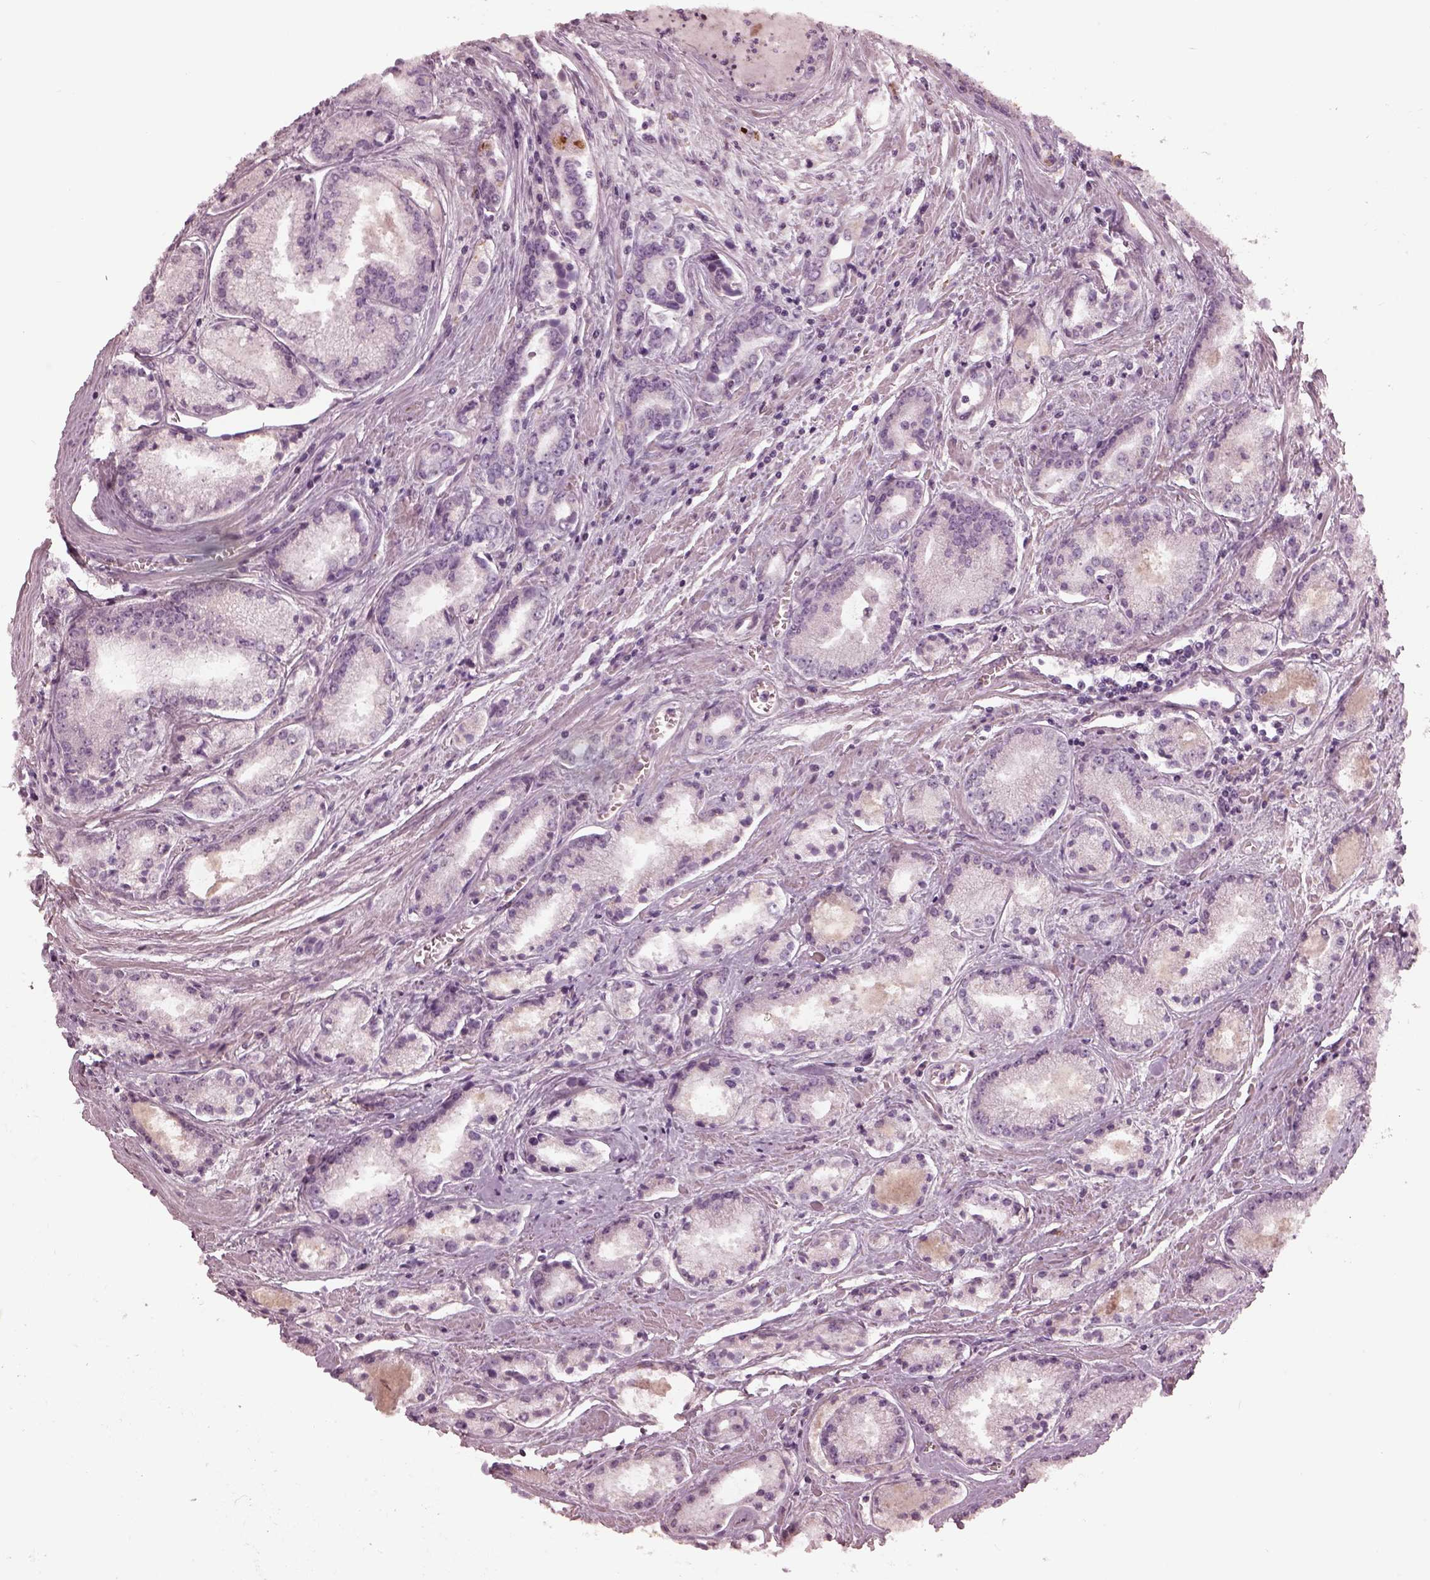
{"staining": {"intensity": "negative", "quantity": "none", "location": "none"}, "tissue": "prostate cancer", "cell_type": "Tumor cells", "image_type": "cancer", "snomed": [{"axis": "morphology", "description": "Adenocarcinoma, NOS"}, {"axis": "topography", "description": "Prostate"}], "caption": "Immunohistochemistry micrograph of human prostate cancer stained for a protein (brown), which shows no positivity in tumor cells.", "gene": "MIA", "patient": {"sex": "male", "age": 72}}